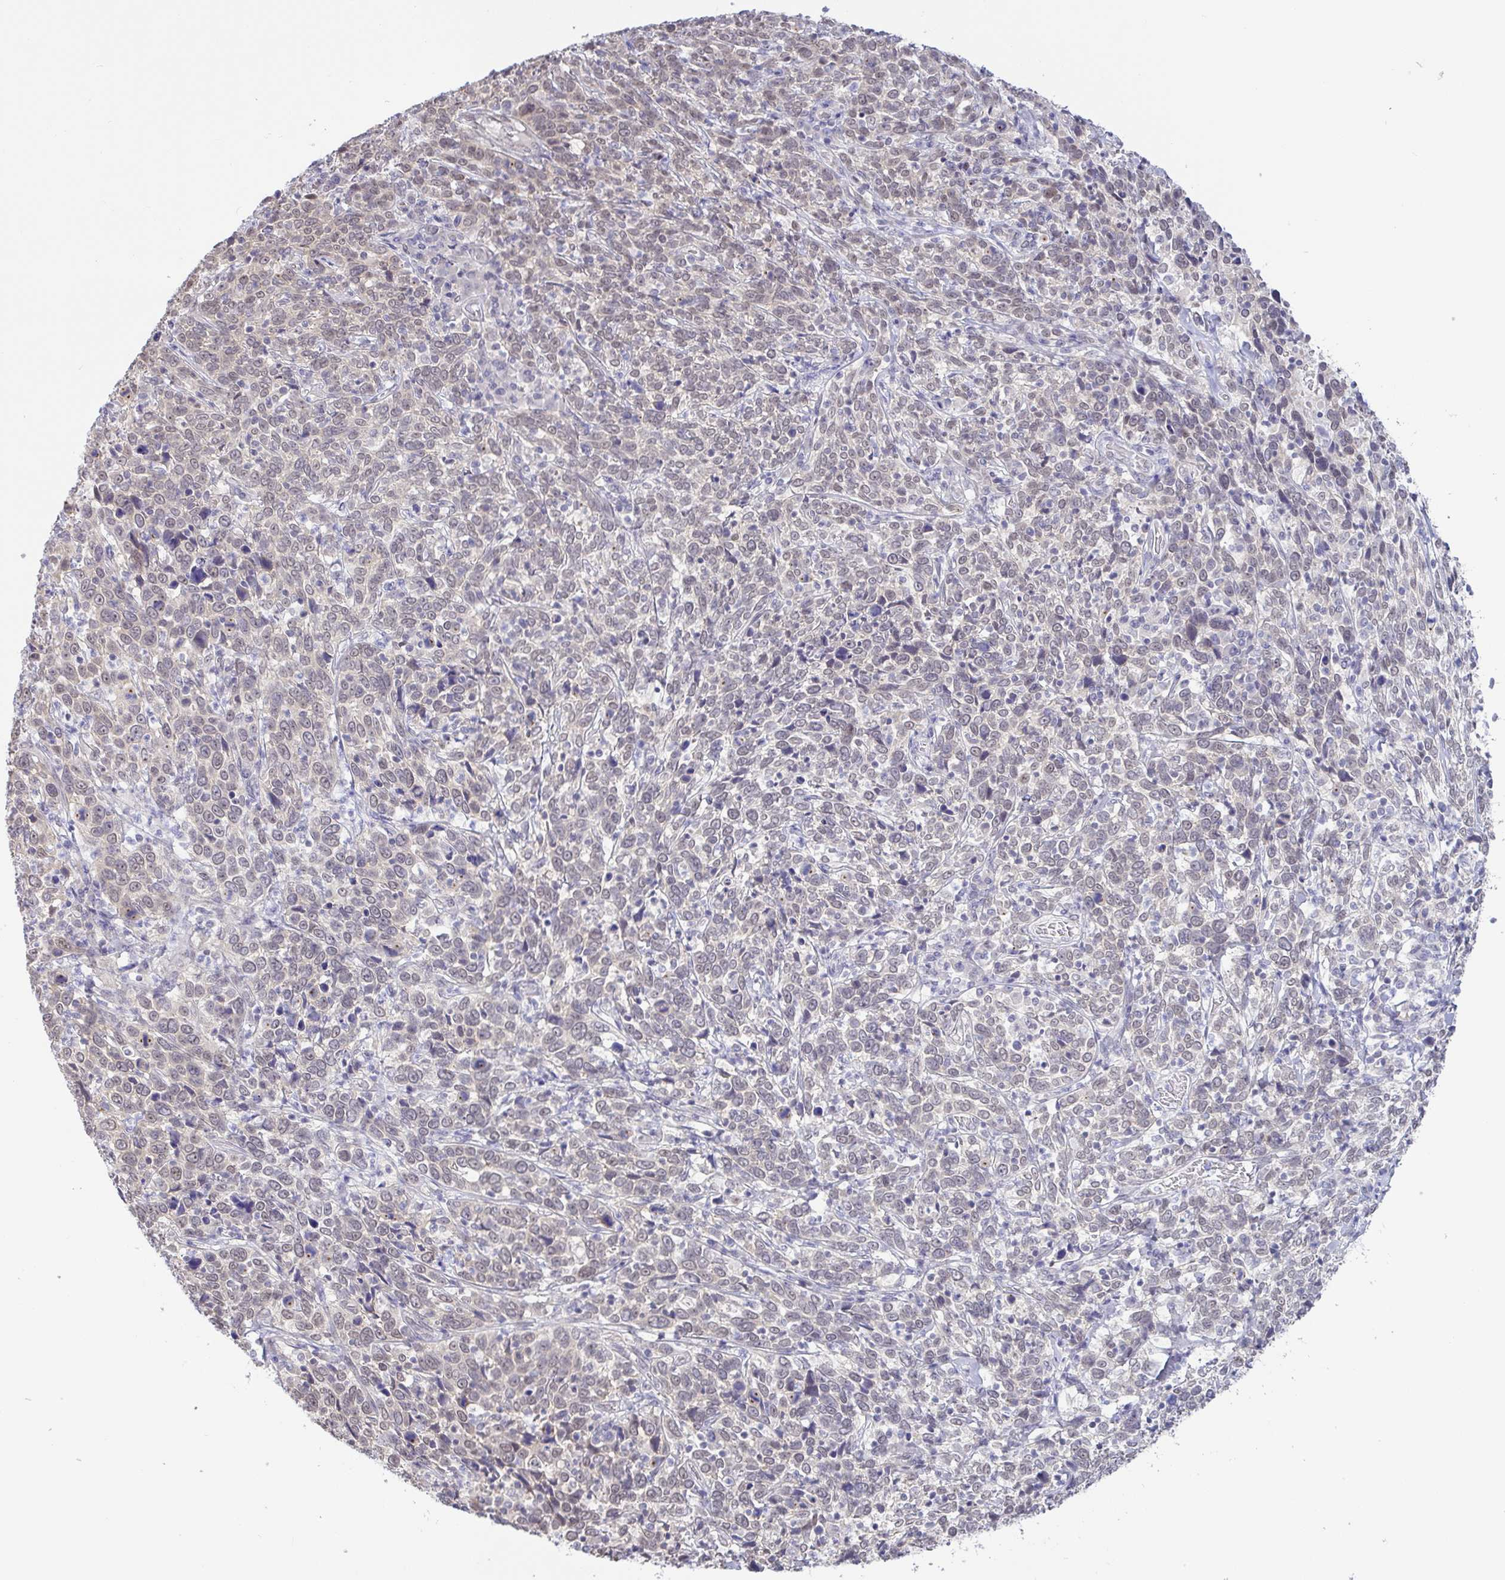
{"staining": {"intensity": "weak", "quantity": "25%-75%", "location": "nuclear"}, "tissue": "cervical cancer", "cell_type": "Tumor cells", "image_type": "cancer", "snomed": [{"axis": "morphology", "description": "Squamous cell carcinoma, NOS"}, {"axis": "topography", "description": "Cervix"}], "caption": "IHC image of squamous cell carcinoma (cervical) stained for a protein (brown), which displays low levels of weak nuclear positivity in approximately 25%-75% of tumor cells.", "gene": "HYPK", "patient": {"sex": "female", "age": 46}}